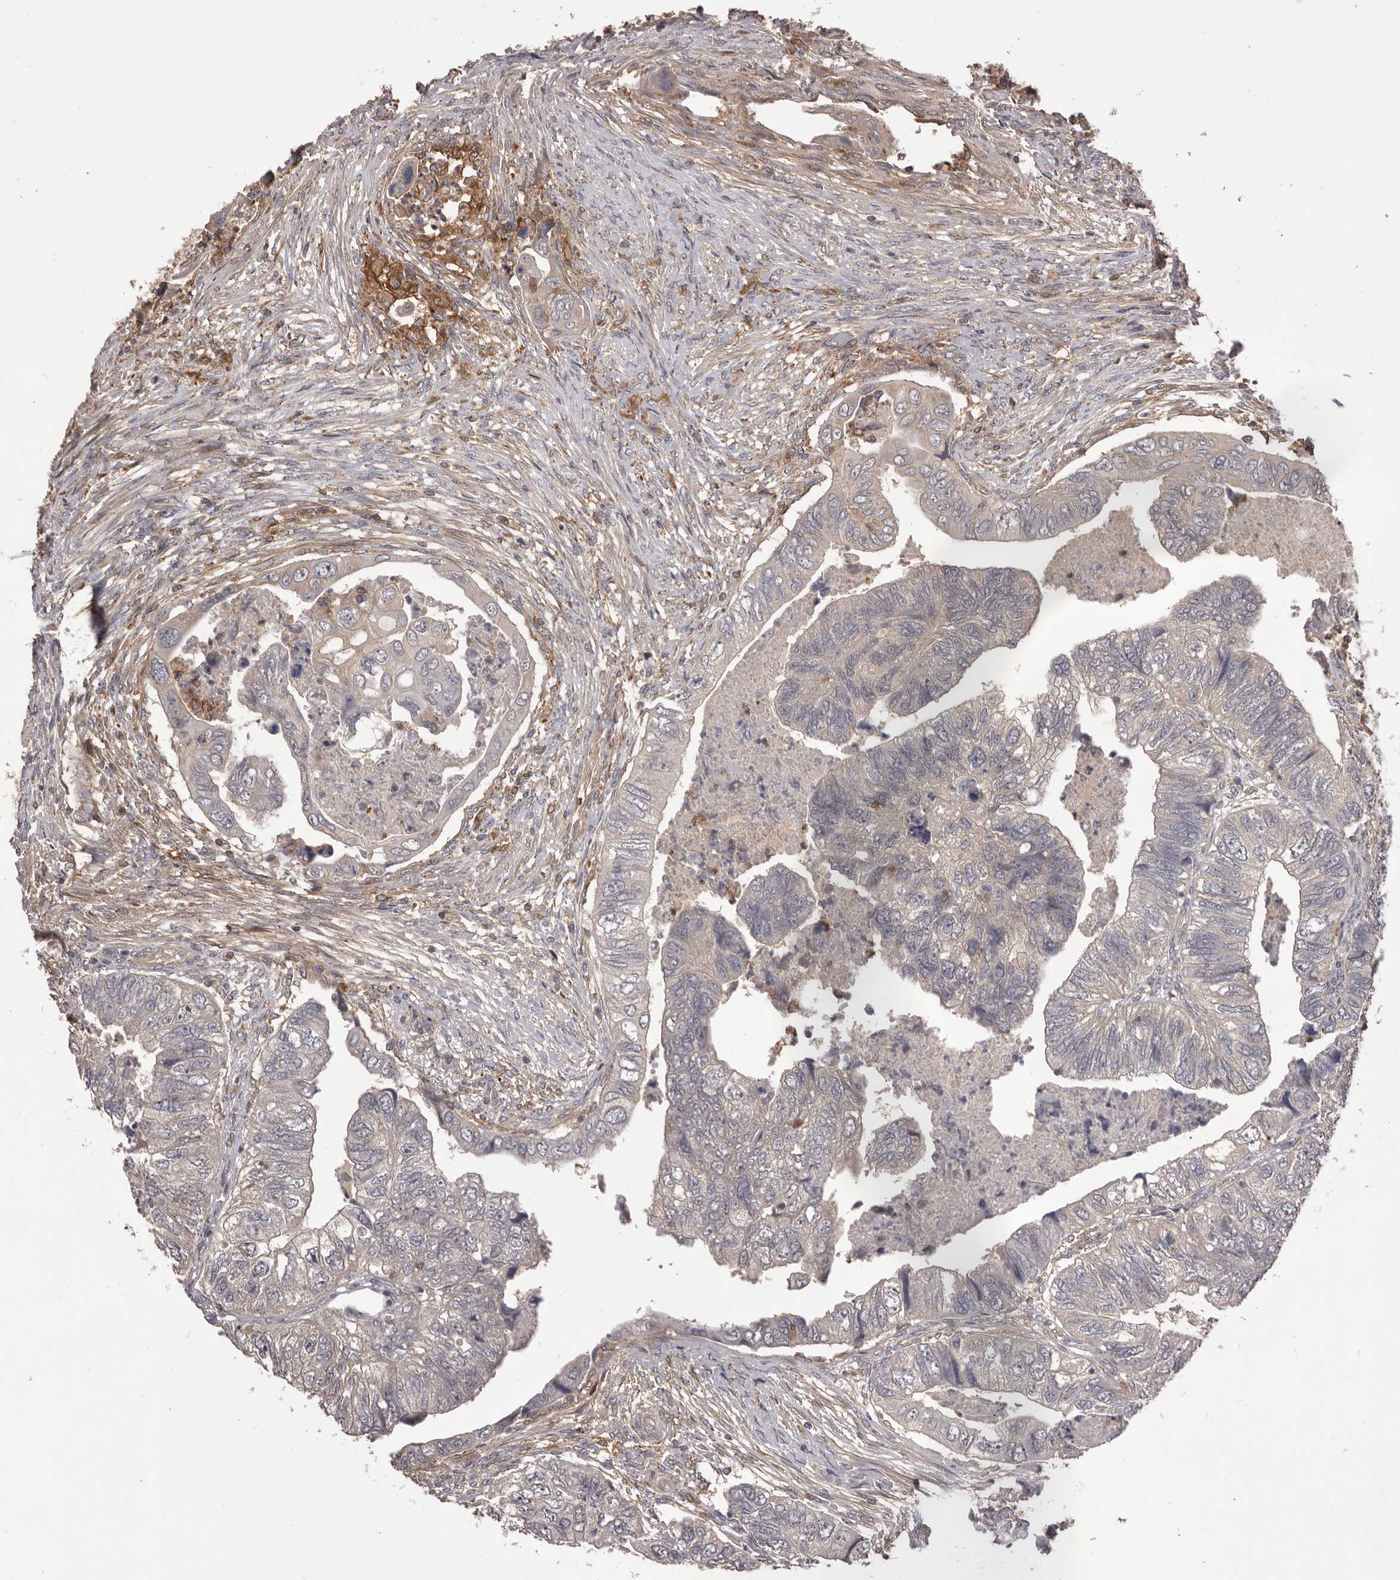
{"staining": {"intensity": "negative", "quantity": "none", "location": "none"}, "tissue": "colorectal cancer", "cell_type": "Tumor cells", "image_type": "cancer", "snomed": [{"axis": "morphology", "description": "Adenocarcinoma, NOS"}, {"axis": "topography", "description": "Rectum"}], "caption": "The image shows no staining of tumor cells in colorectal adenocarcinoma.", "gene": "GLIPR2", "patient": {"sex": "male", "age": 63}}